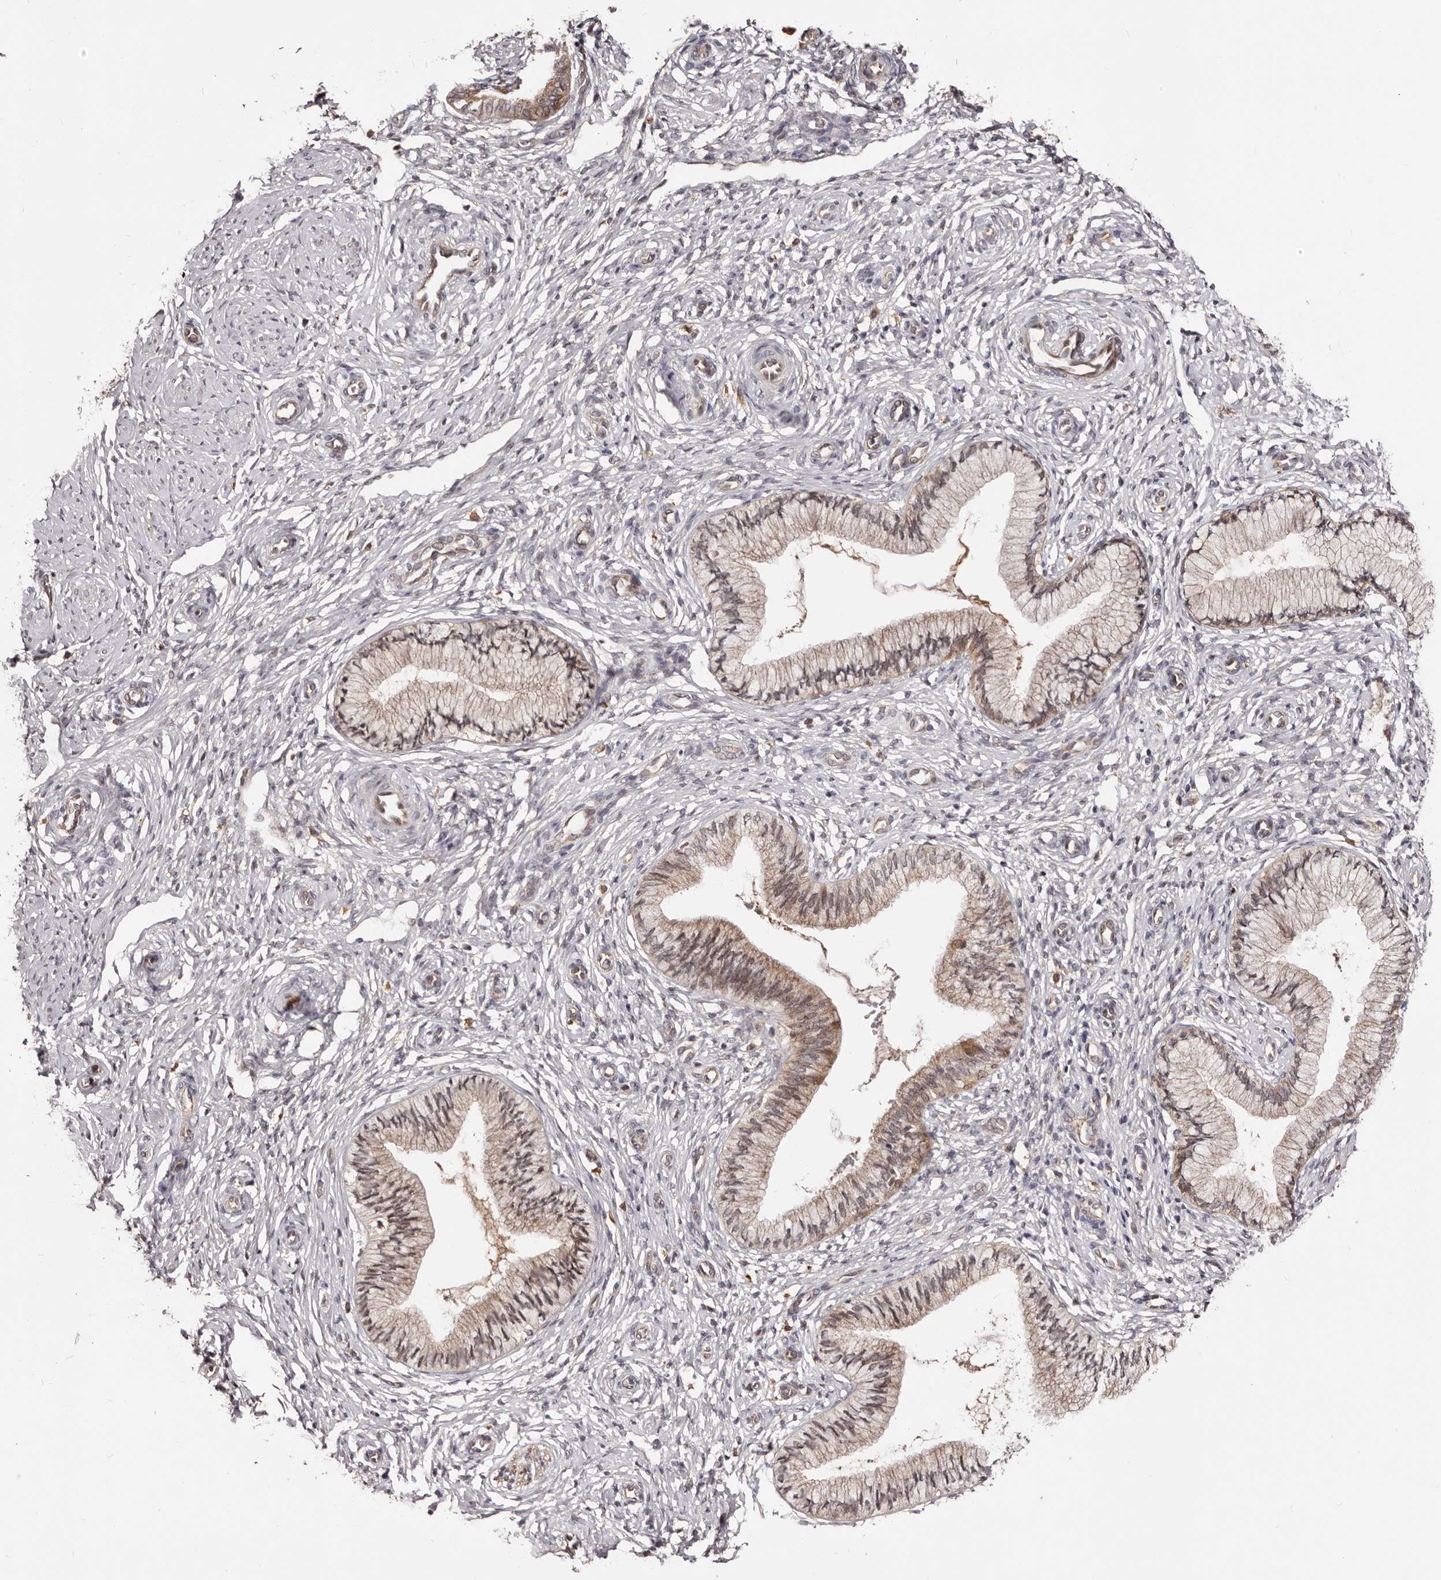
{"staining": {"intensity": "moderate", "quantity": ">75%", "location": "cytoplasmic/membranous"}, "tissue": "cervix", "cell_type": "Glandular cells", "image_type": "normal", "snomed": [{"axis": "morphology", "description": "Normal tissue, NOS"}, {"axis": "topography", "description": "Cervix"}], "caption": "The micrograph shows immunohistochemical staining of normal cervix. There is moderate cytoplasmic/membranous positivity is appreciated in about >75% of glandular cells.", "gene": "MDP1", "patient": {"sex": "female", "age": 27}}